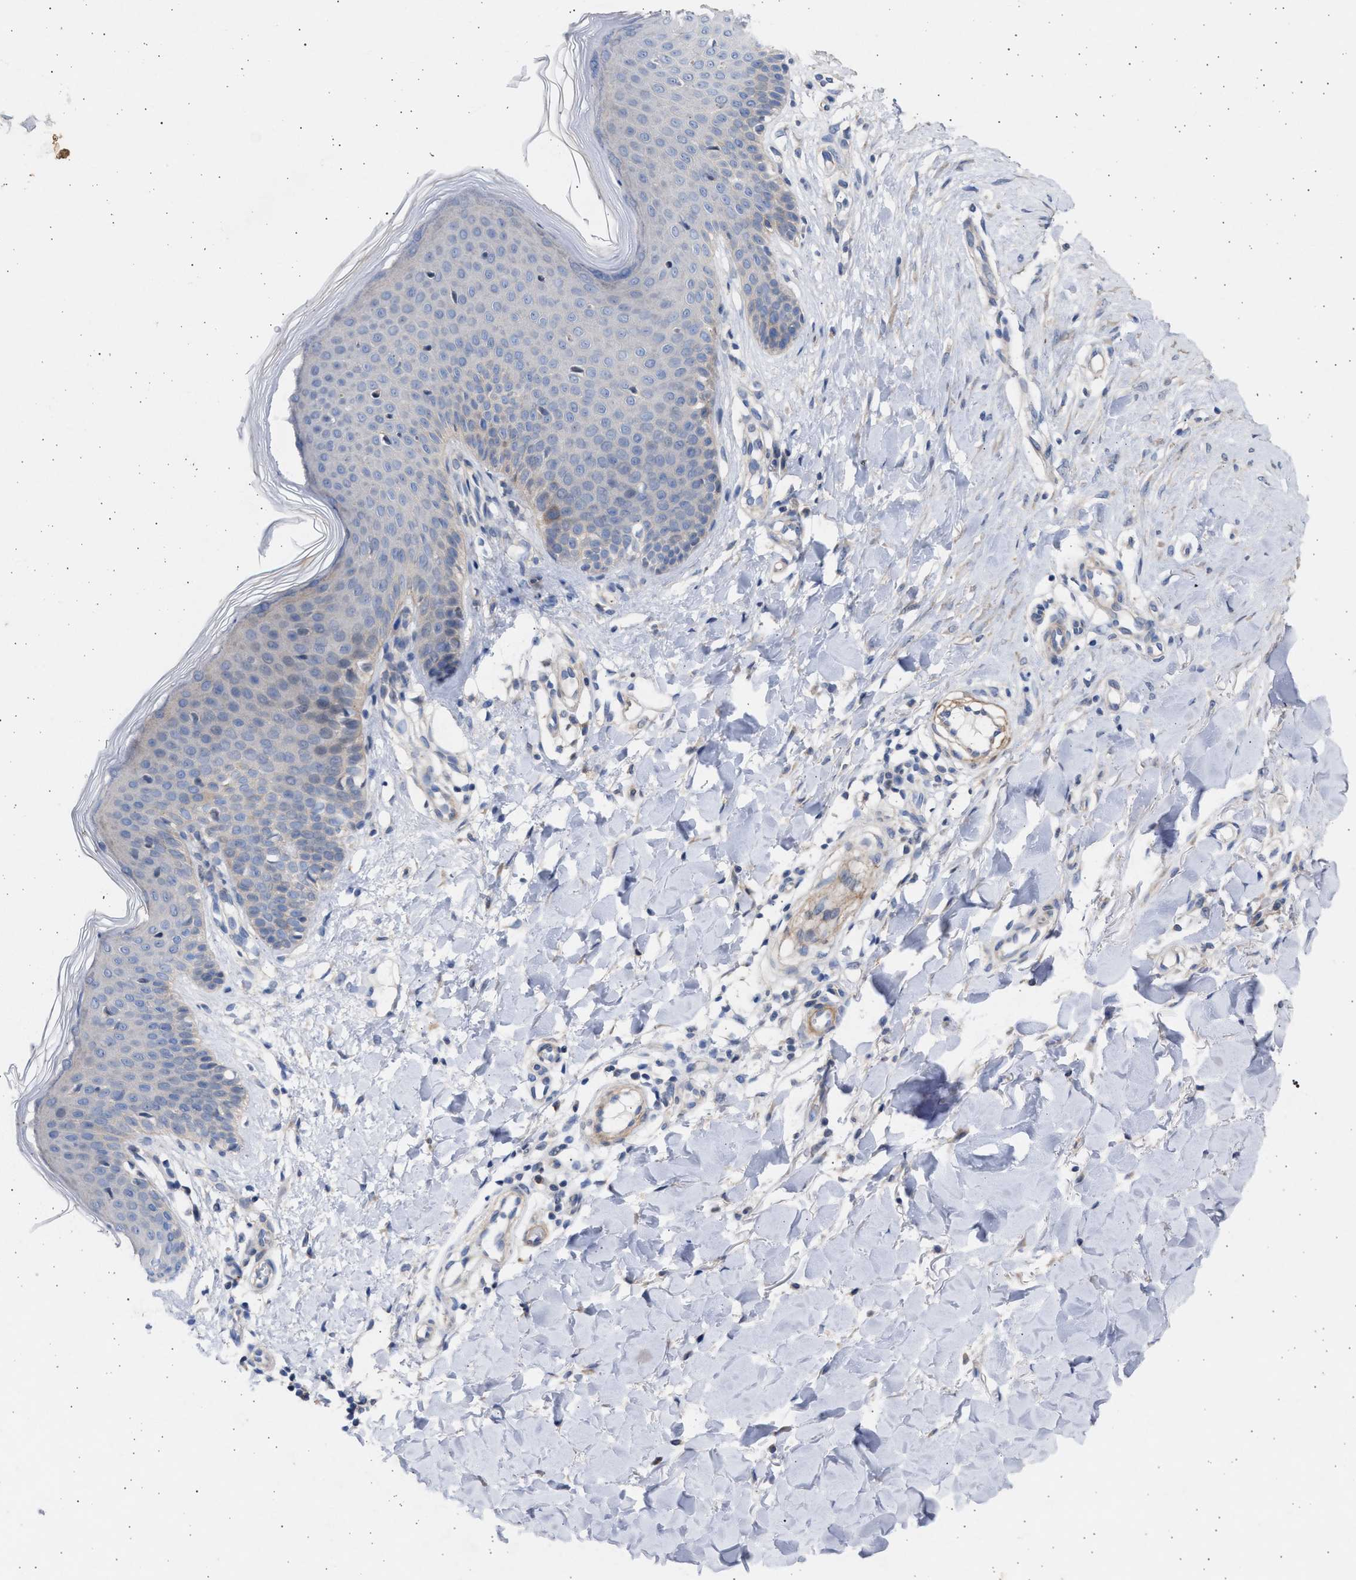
{"staining": {"intensity": "negative", "quantity": "none", "location": "none"}, "tissue": "skin", "cell_type": "Fibroblasts", "image_type": "normal", "snomed": [{"axis": "morphology", "description": "Normal tissue, NOS"}, {"axis": "topography", "description": "Skin"}], "caption": "Fibroblasts show no significant staining in unremarkable skin.", "gene": "NBR1", "patient": {"sex": "male", "age": 41}}